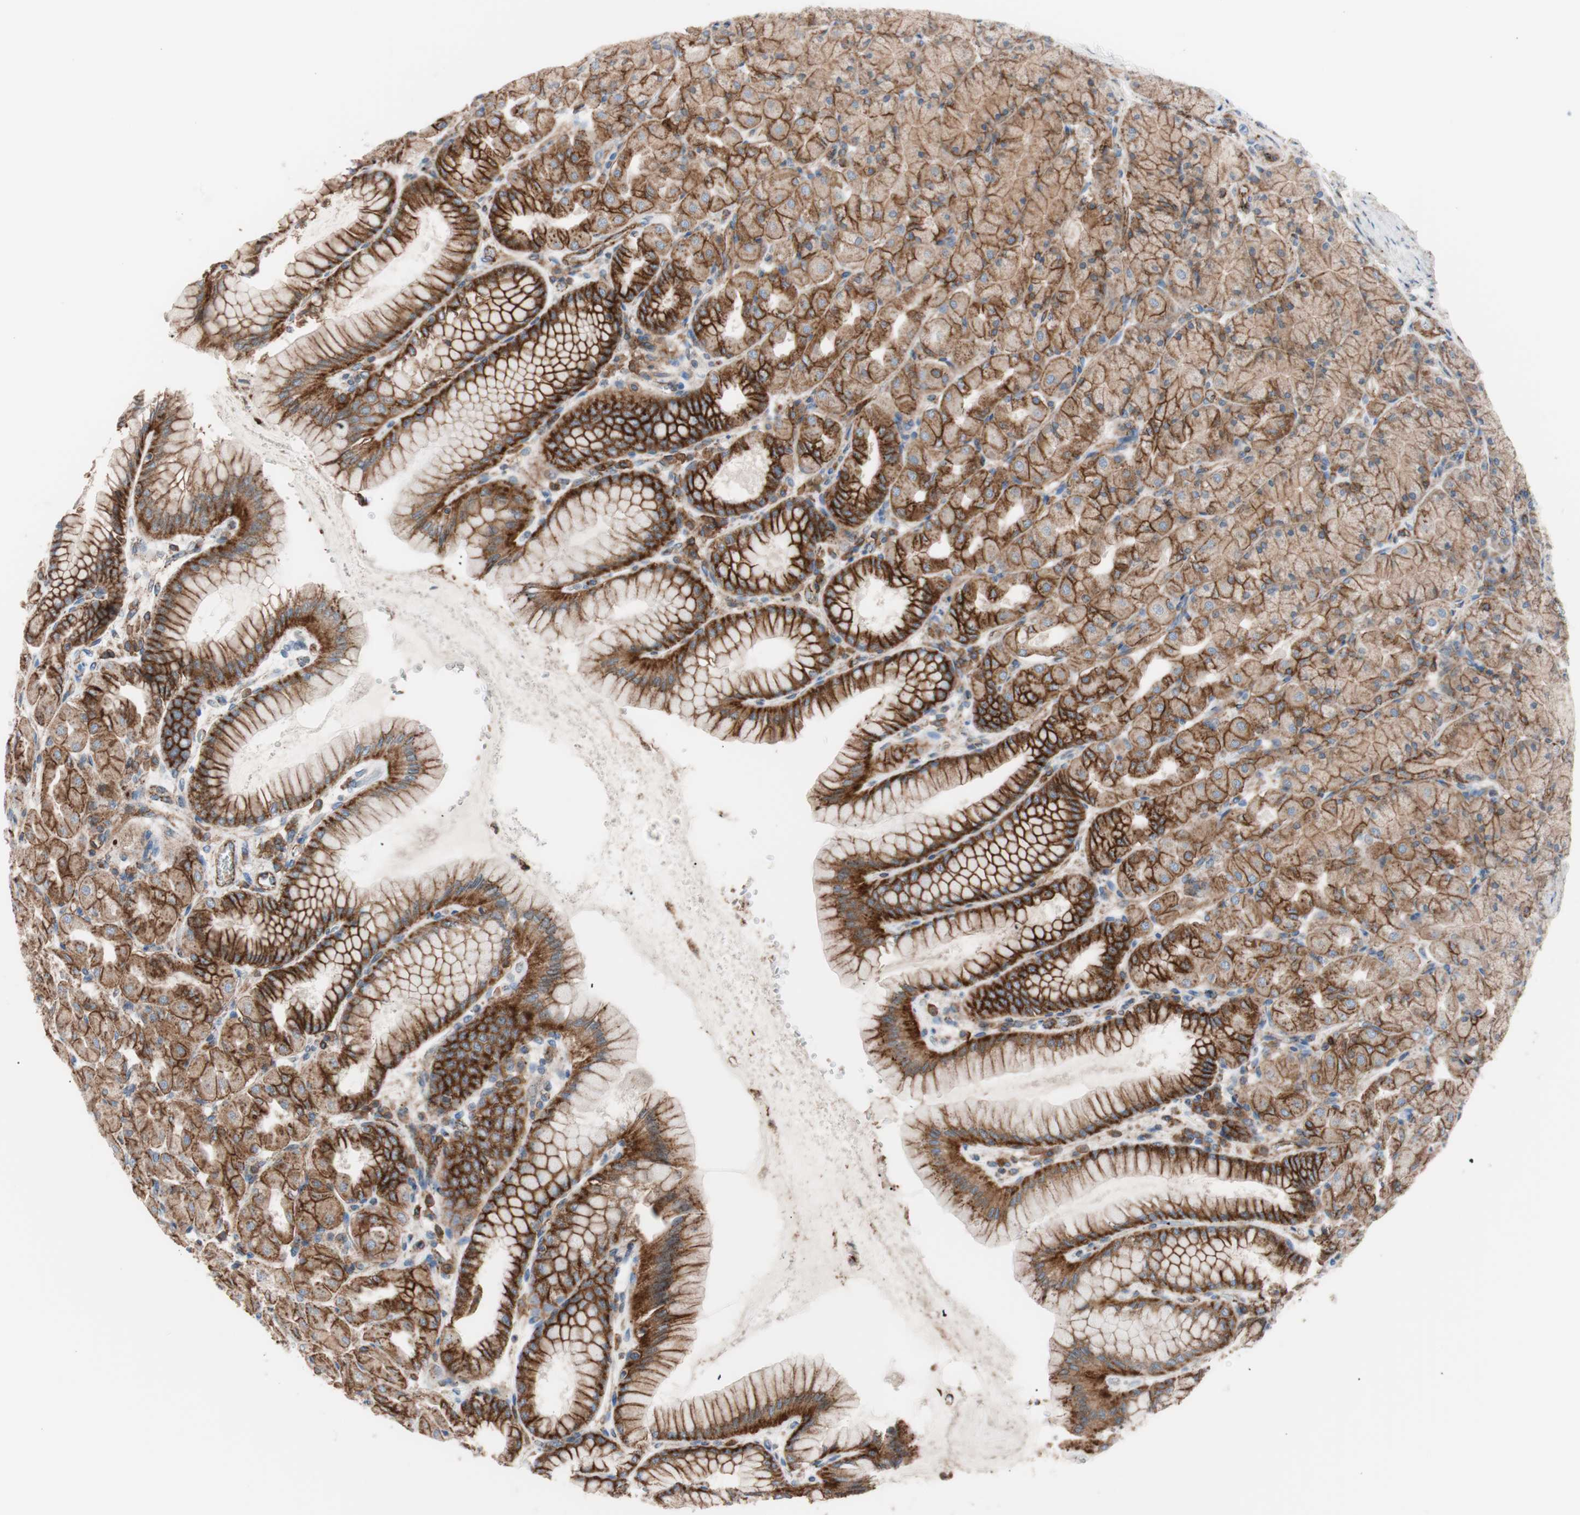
{"staining": {"intensity": "strong", "quantity": ">75%", "location": "cytoplasmic/membranous"}, "tissue": "stomach", "cell_type": "Glandular cells", "image_type": "normal", "snomed": [{"axis": "morphology", "description": "Normal tissue, NOS"}, {"axis": "topography", "description": "Stomach, upper"}], "caption": "DAB (3,3'-diaminobenzidine) immunohistochemical staining of unremarkable stomach shows strong cytoplasmic/membranous protein expression in about >75% of glandular cells.", "gene": "FLOT2", "patient": {"sex": "female", "age": 56}}